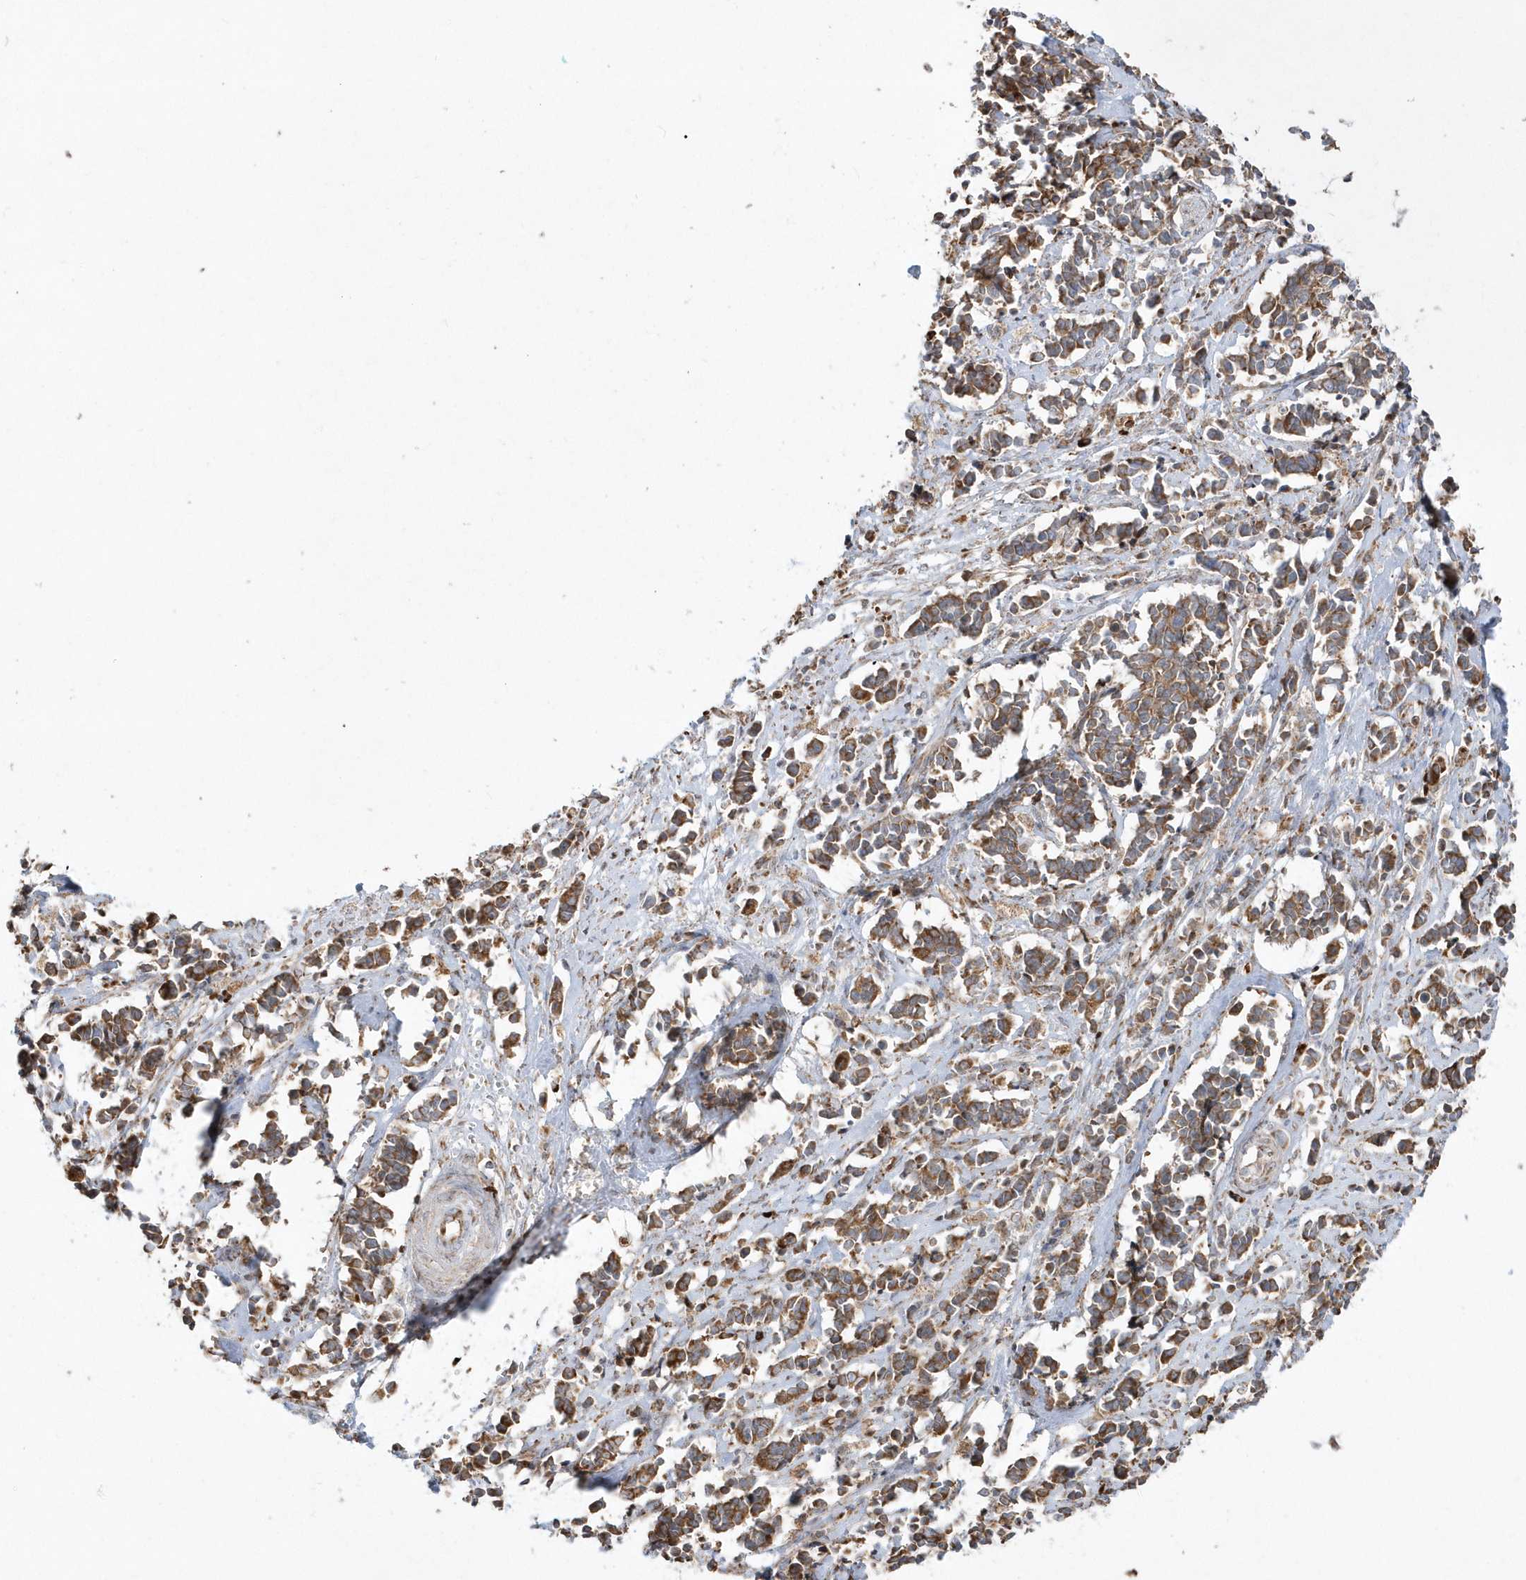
{"staining": {"intensity": "moderate", "quantity": ">75%", "location": "cytoplasmic/membranous"}, "tissue": "cervical cancer", "cell_type": "Tumor cells", "image_type": "cancer", "snomed": [{"axis": "morphology", "description": "Normal tissue, NOS"}, {"axis": "morphology", "description": "Squamous cell carcinoma, NOS"}, {"axis": "topography", "description": "Cervix"}], "caption": "Squamous cell carcinoma (cervical) stained for a protein displays moderate cytoplasmic/membranous positivity in tumor cells.", "gene": "SH3BP2", "patient": {"sex": "female", "age": 35}}